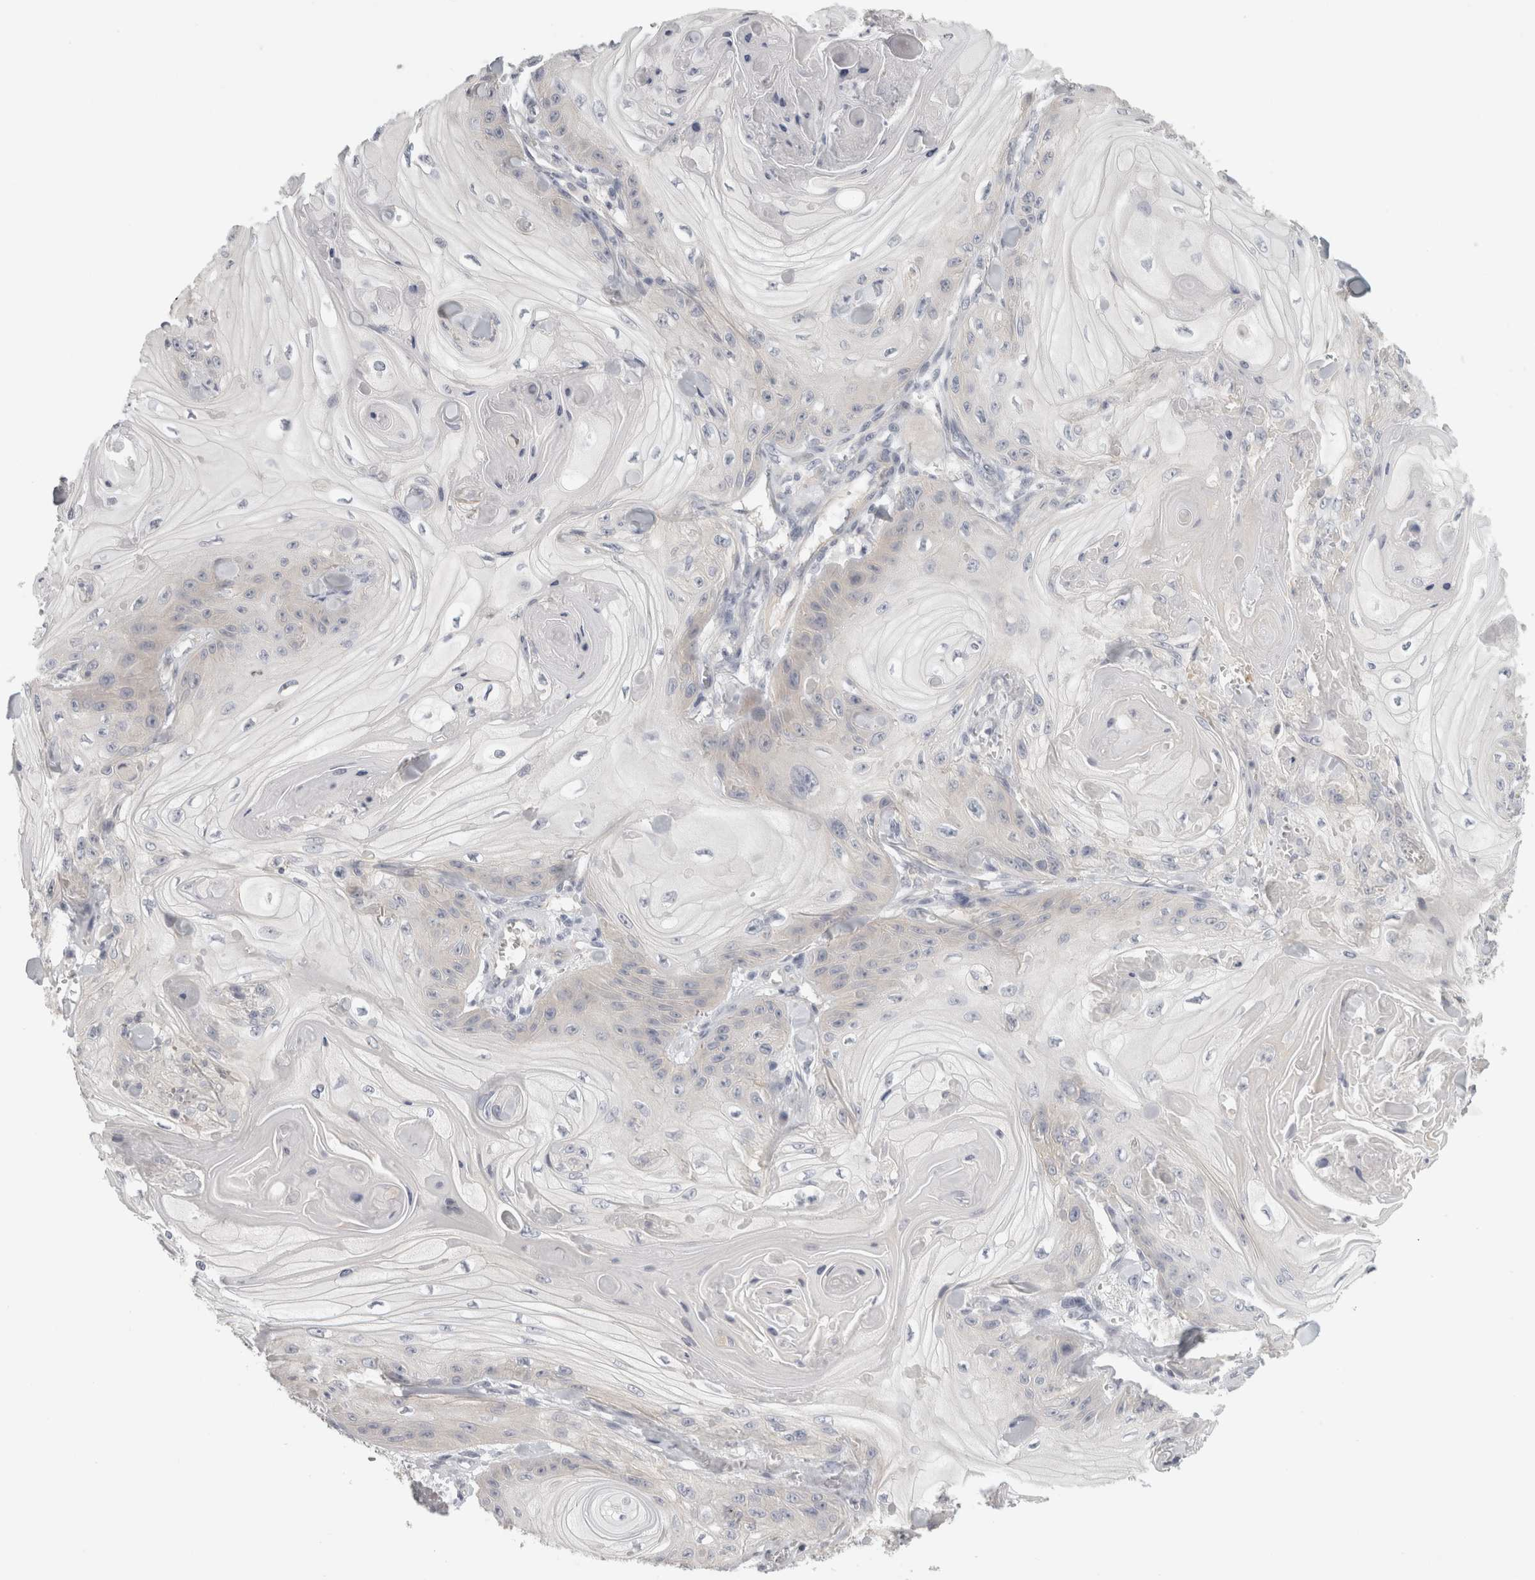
{"staining": {"intensity": "negative", "quantity": "none", "location": "none"}, "tissue": "skin cancer", "cell_type": "Tumor cells", "image_type": "cancer", "snomed": [{"axis": "morphology", "description": "Squamous cell carcinoma, NOS"}, {"axis": "topography", "description": "Skin"}], "caption": "Immunohistochemistry (IHC) image of human squamous cell carcinoma (skin) stained for a protein (brown), which exhibits no staining in tumor cells. (DAB (3,3'-diaminobenzidine) IHC with hematoxylin counter stain).", "gene": "FBLIM1", "patient": {"sex": "male", "age": 74}}